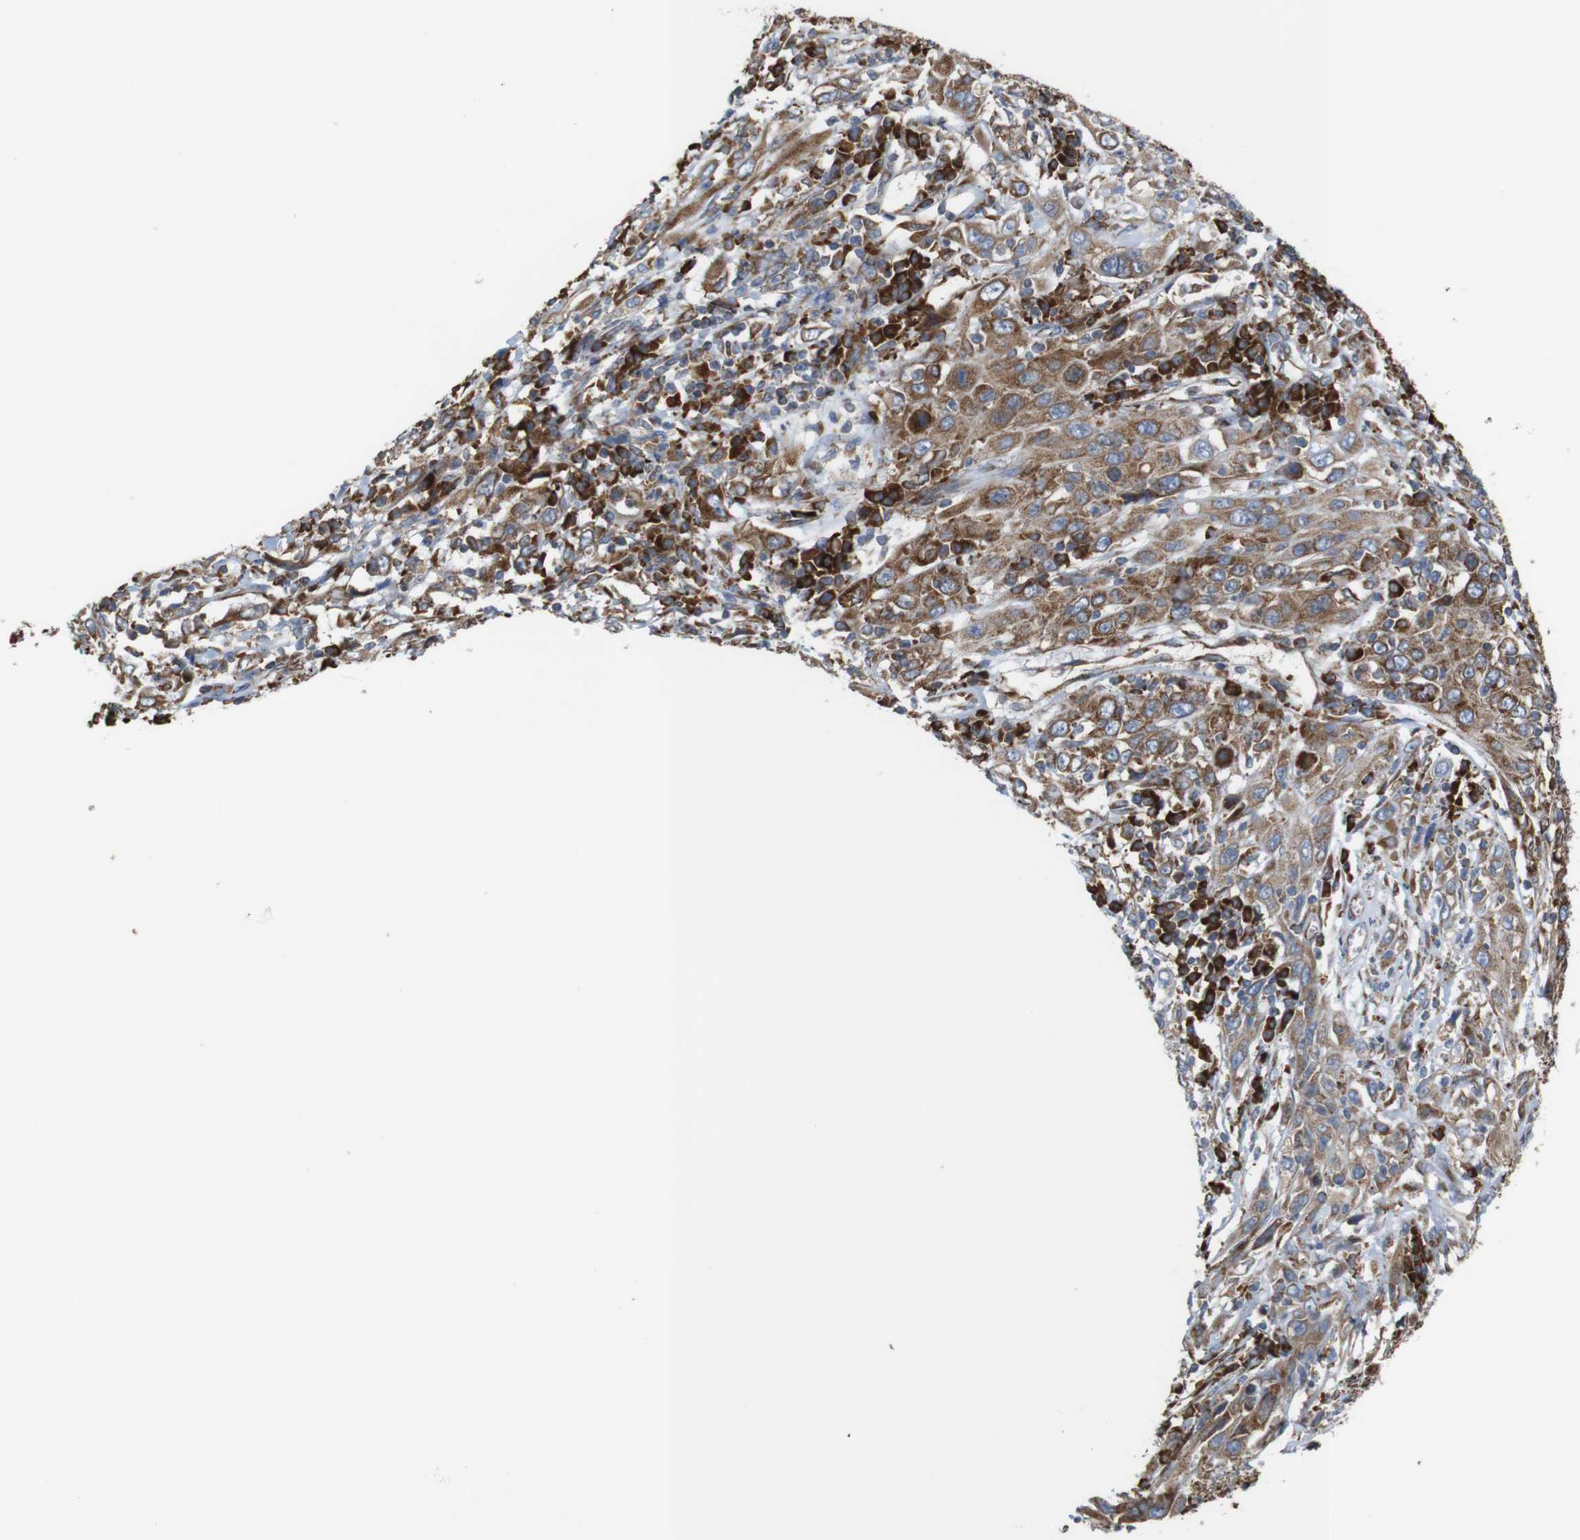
{"staining": {"intensity": "moderate", "quantity": ">75%", "location": "cytoplasmic/membranous"}, "tissue": "cervical cancer", "cell_type": "Tumor cells", "image_type": "cancer", "snomed": [{"axis": "morphology", "description": "Squamous cell carcinoma, NOS"}, {"axis": "topography", "description": "Cervix"}], "caption": "Brown immunohistochemical staining in cervical cancer (squamous cell carcinoma) reveals moderate cytoplasmic/membranous staining in approximately >75% of tumor cells.", "gene": "UGGT1", "patient": {"sex": "female", "age": 46}}